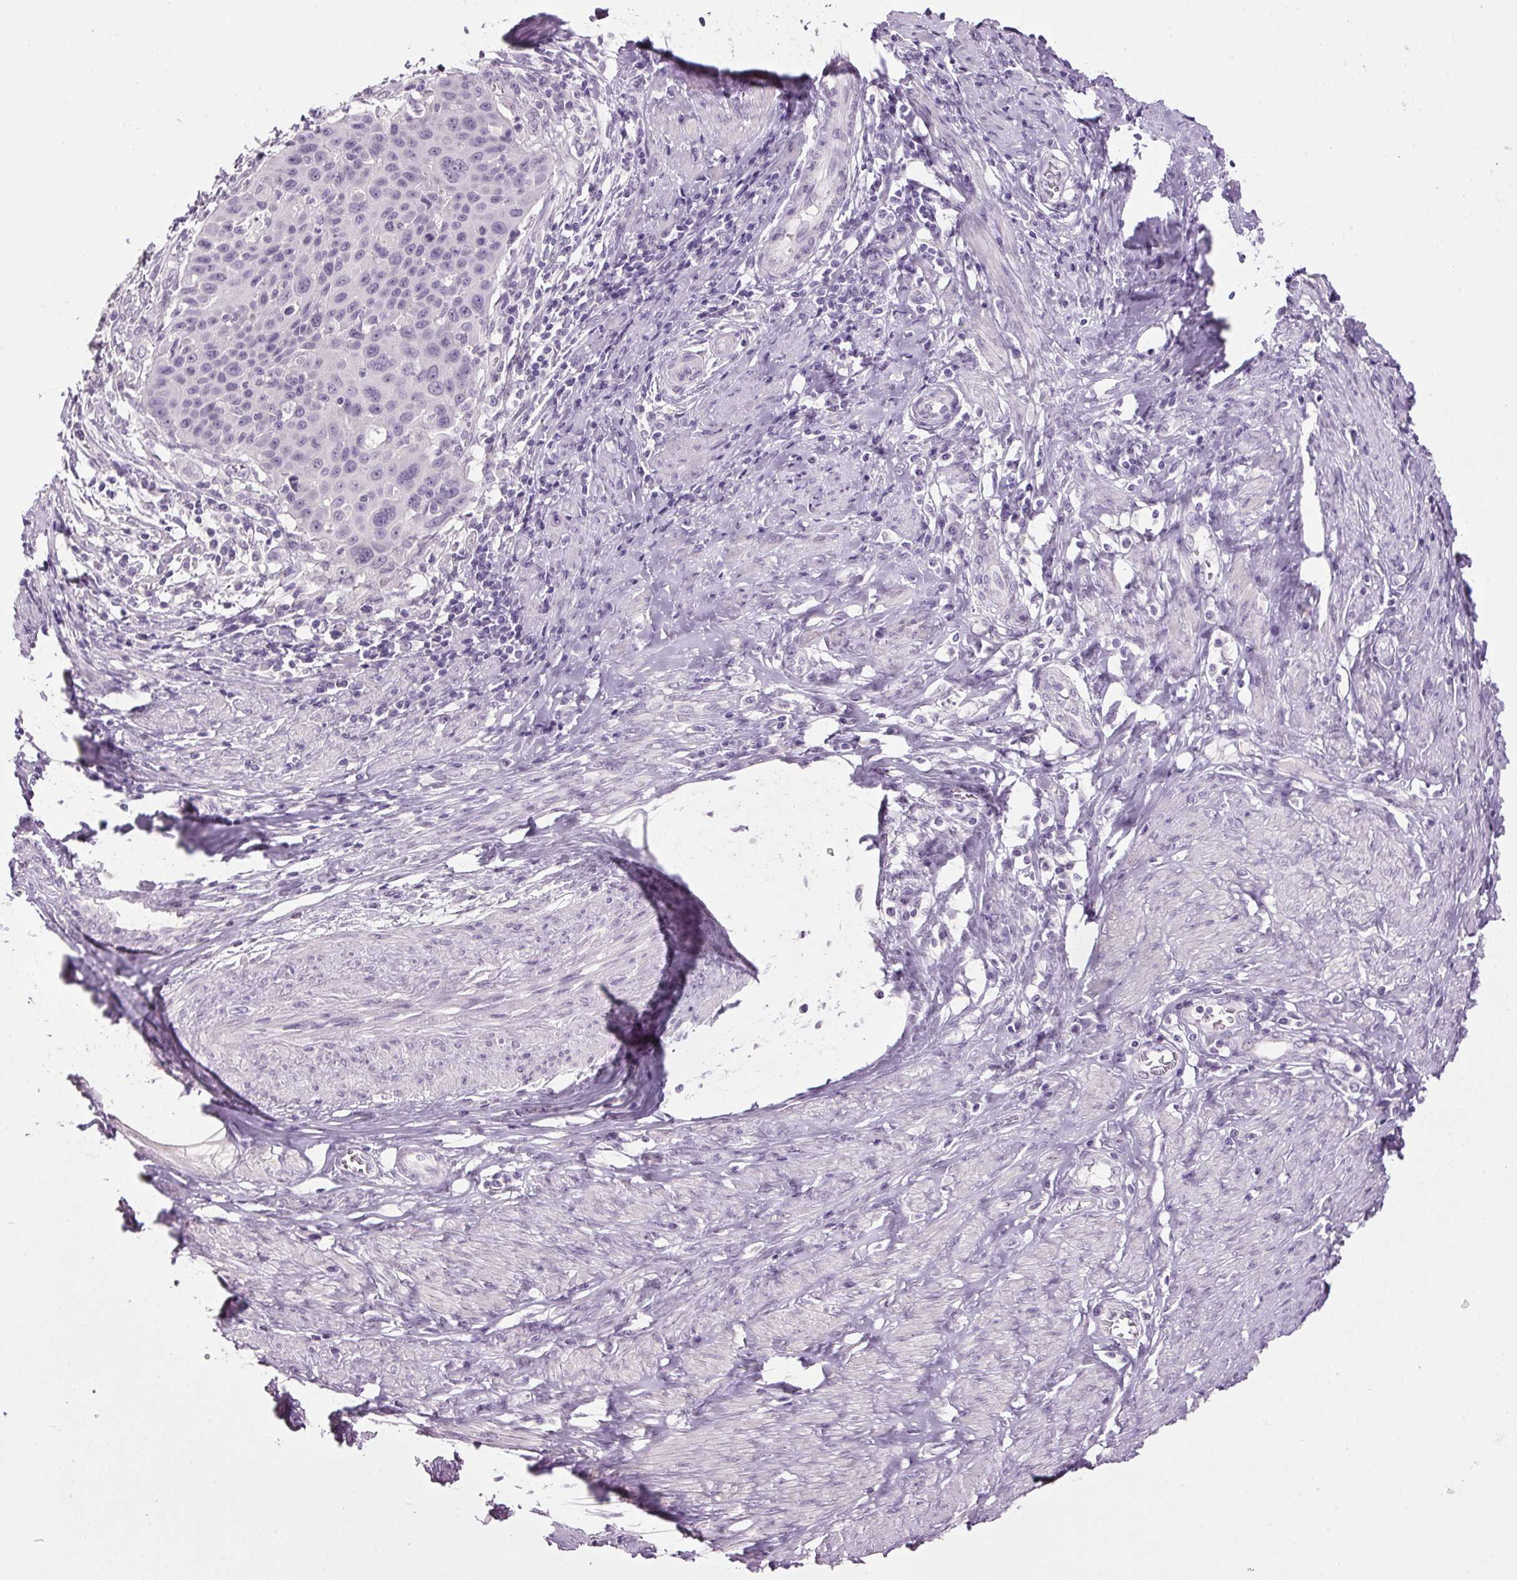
{"staining": {"intensity": "negative", "quantity": "none", "location": "none"}, "tissue": "cervical cancer", "cell_type": "Tumor cells", "image_type": "cancer", "snomed": [{"axis": "morphology", "description": "Squamous cell carcinoma, NOS"}, {"axis": "topography", "description": "Cervix"}], "caption": "A micrograph of cervical squamous cell carcinoma stained for a protein demonstrates no brown staining in tumor cells.", "gene": "PPP1R1A", "patient": {"sex": "female", "age": 65}}